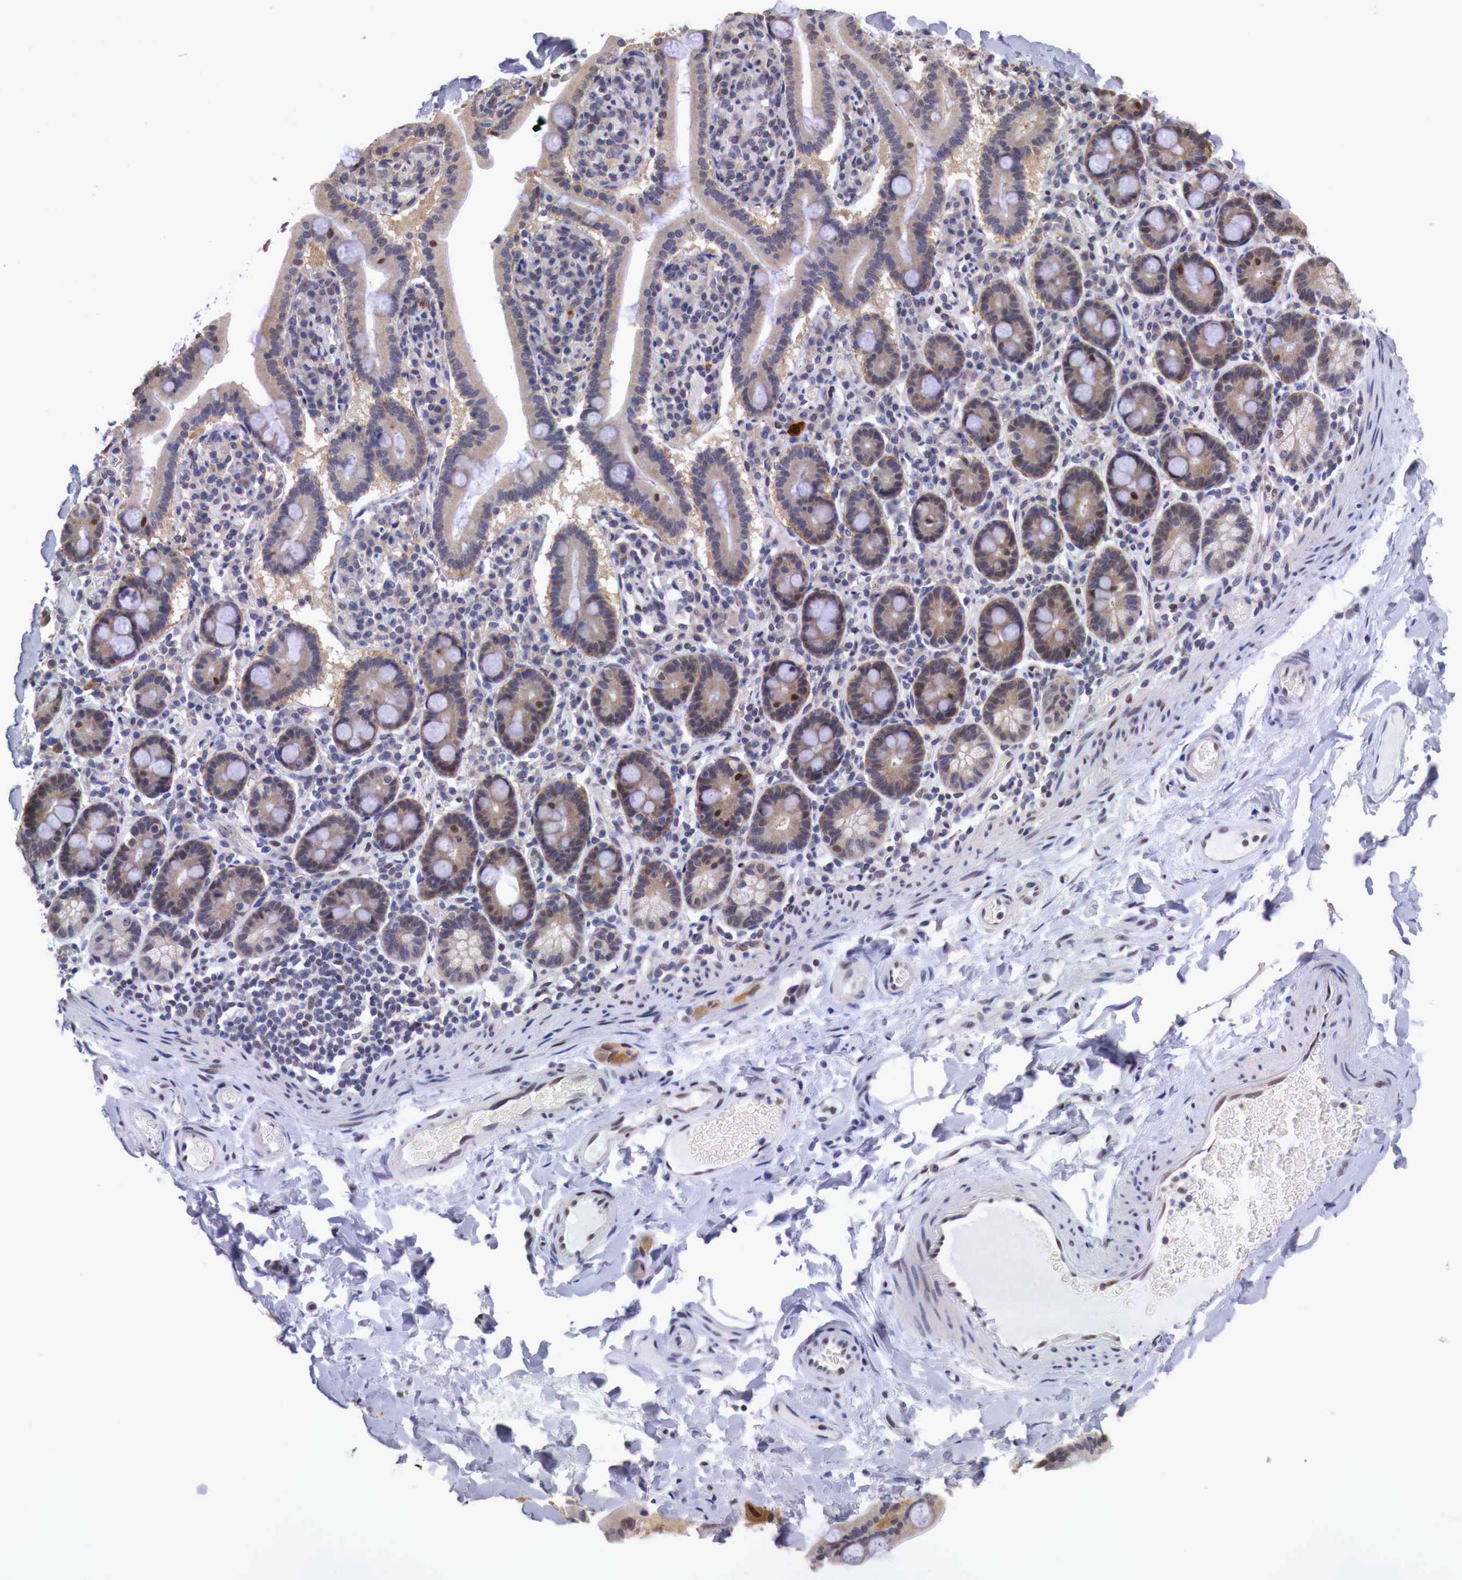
{"staining": {"intensity": "moderate", "quantity": "<25%", "location": "cytoplasmic/membranous,nuclear"}, "tissue": "adipose tissue", "cell_type": "Adipocytes", "image_type": "normal", "snomed": [{"axis": "morphology", "description": "Normal tissue, NOS"}, {"axis": "topography", "description": "Duodenum"}], "caption": "Protein positivity by IHC shows moderate cytoplasmic/membranous,nuclear staining in approximately <25% of adipocytes in benign adipose tissue.", "gene": "PABIR2", "patient": {"sex": "male", "age": 63}}